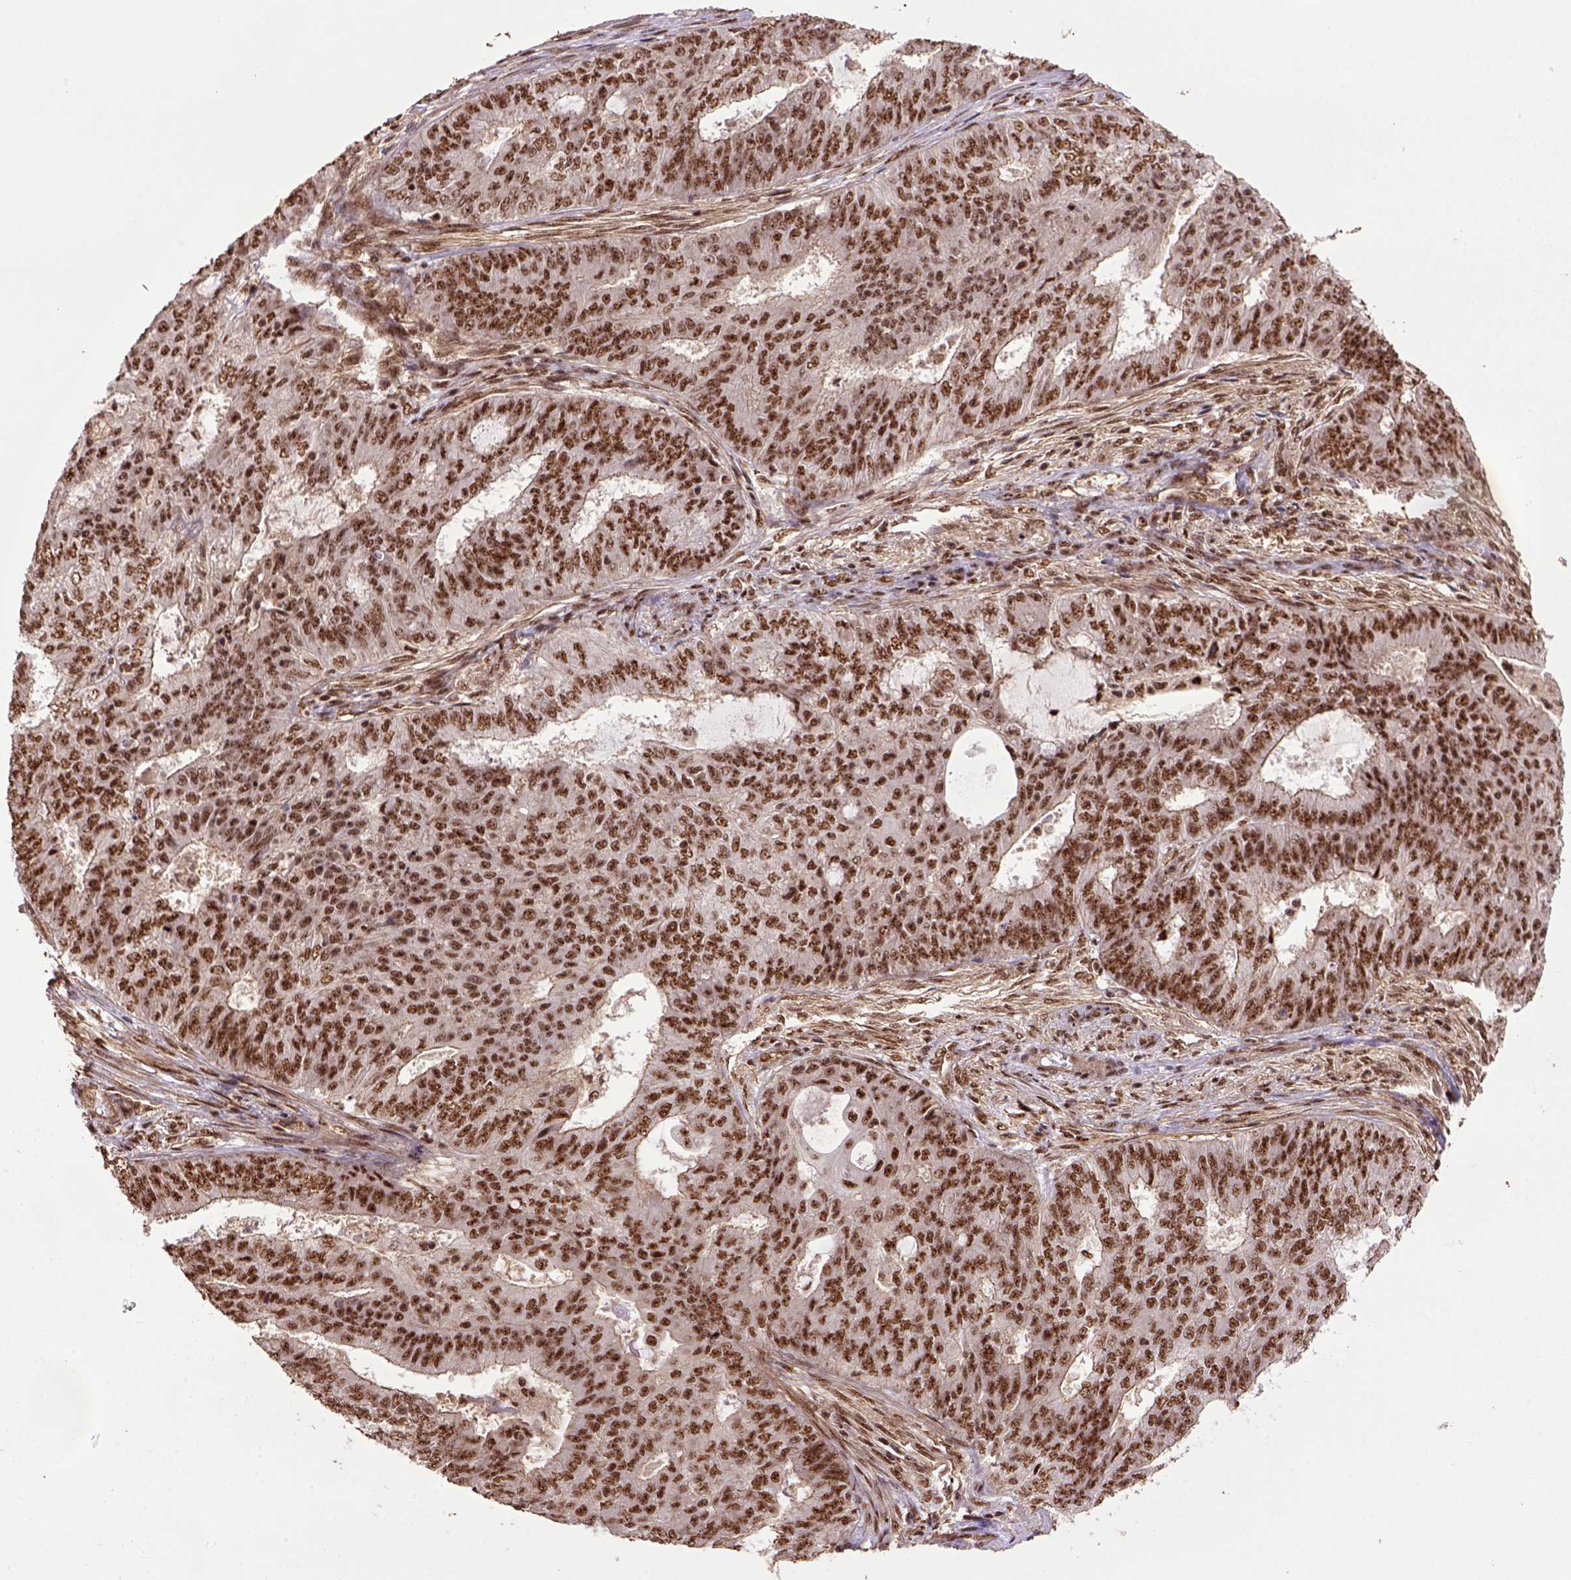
{"staining": {"intensity": "moderate", "quantity": ">75%", "location": "nuclear"}, "tissue": "endometrial cancer", "cell_type": "Tumor cells", "image_type": "cancer", "snomed": [{"axis": "morphology", "description": "Adenocarcinoma, NOS"}, {"axis": "topography", "description": "Endometrium"}], "caption": "Adenocarcinoma (endometrial) stained with immunohistochemistry (IHC) displays moderate nuclear positivity in about >75% of tumor cells.", "gene": "PPIG", "patient": {"sex": "female", "age": 62}}